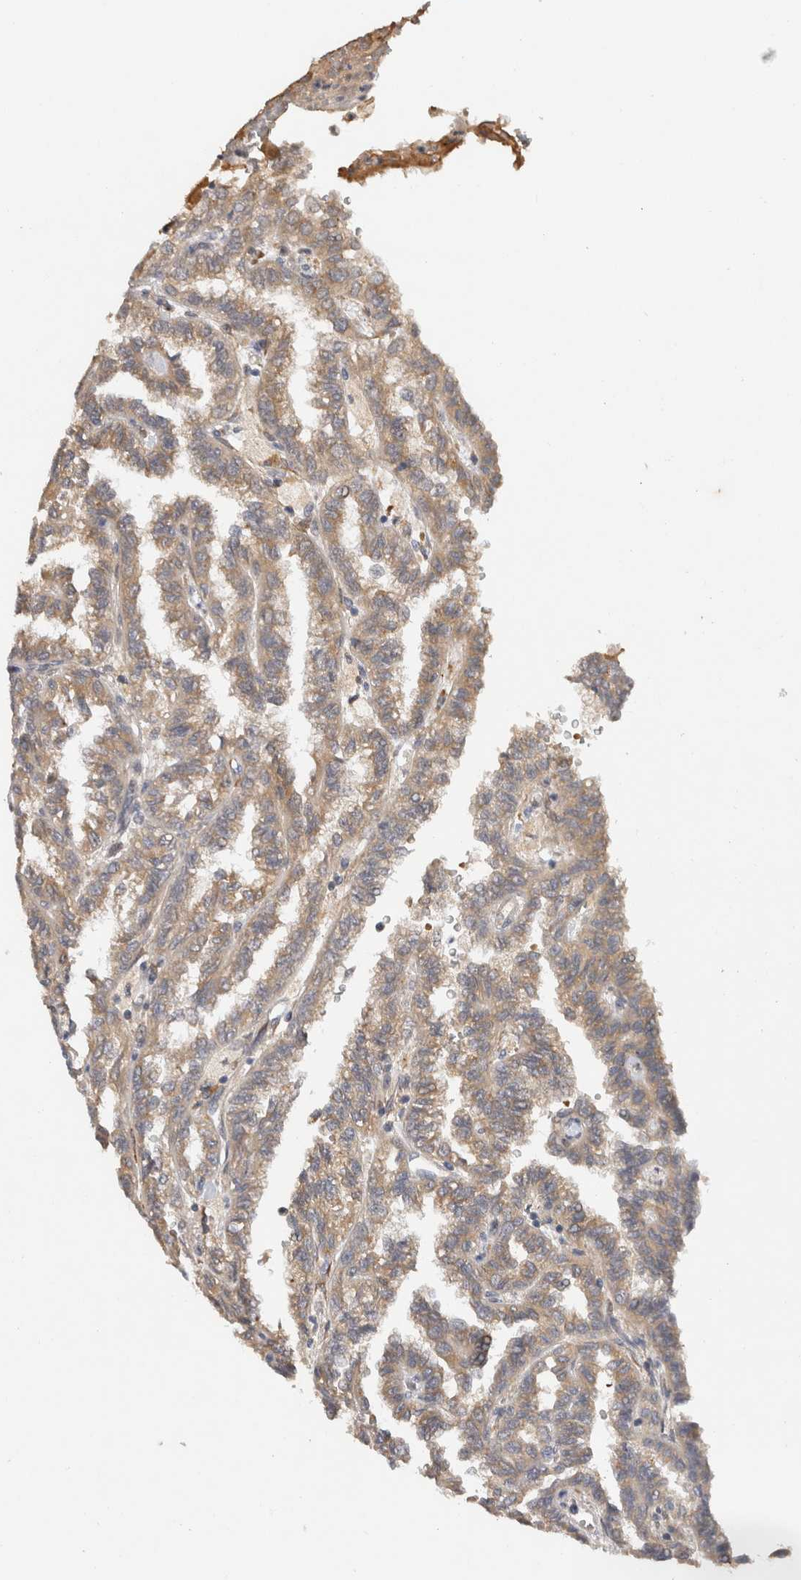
{"staining": {"intensity": "weak", "quantity": ">75%", "location": "cytoplasmic/membranous"}, "tissue": "renal cancer", "cell_type": "Tumor cells", "image_type": "cancer", "snomed": [{"axis": "morphology", "description": "Inflammation, NOS"}, {"axis": "morphology", "description": "Adenocarcinoma, NOS"}, {"axis": "topography", "description": "Kidney"}], "caption": "Protein expression analysis of human renal adenocarcinoma reveals weak cytoplasmic/membranous staining in about >75% of tumor cells.", "gene": "APOL2", "patient": {"sex": "male", "age": 68}}